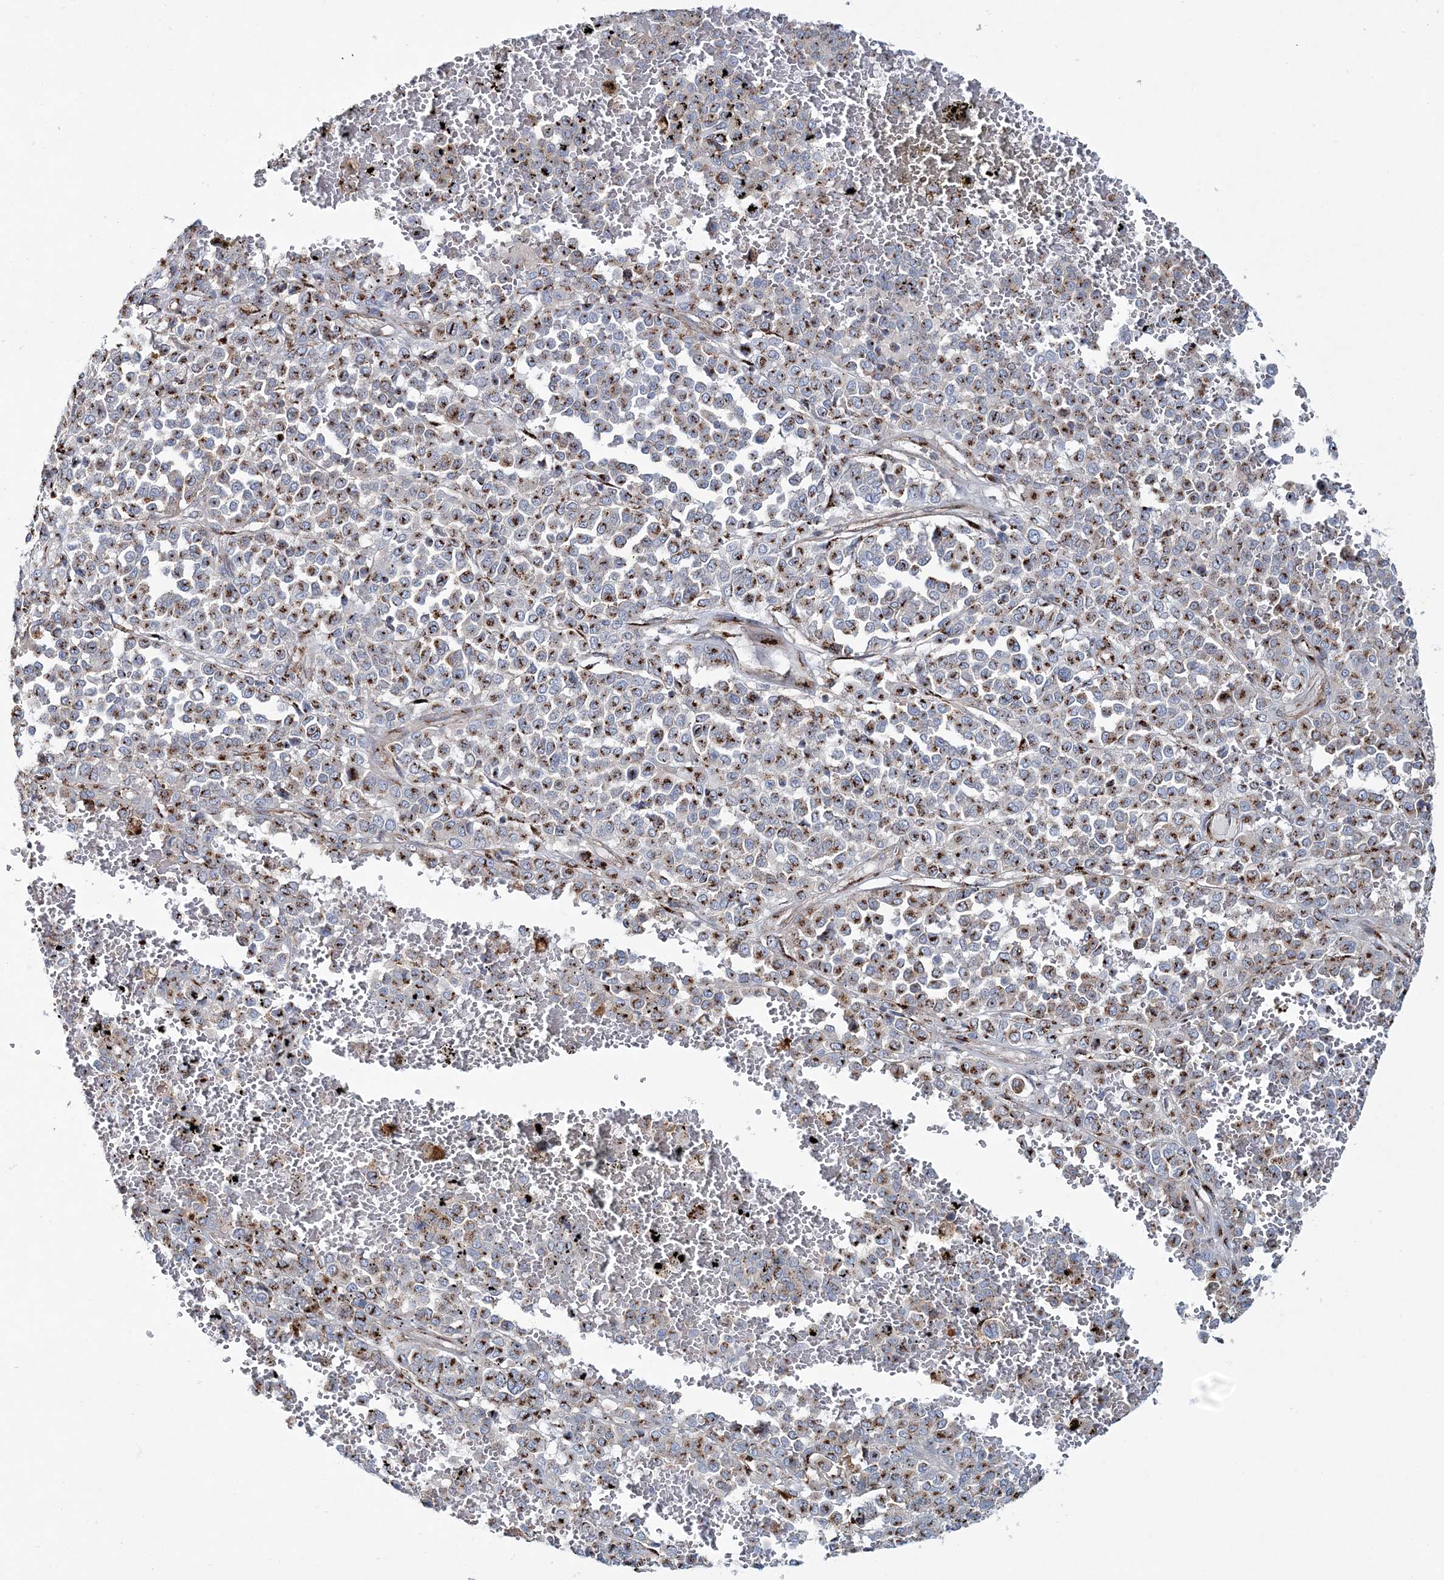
{"staining": {"intensity": "moderate", "quantity": ">75%", "location": "cytoplasmic/membranous"}, "tissue": "melanoma", "cell_type": "Tumor cells", "image_type": "cancer", "snomed": [{"axis": "morphology", "description": "Malignant melanoma, Metastatic site"}, {"axis": "topography", "description": "Pancreas"}], "caption": "IHC (DAB) staining of melanoma demonstrates moderate cytoplasmic/membranous protein positivity in about >75% of tumor cells. (Stains: DAB (3,3'-diaminobenzidine) in brown, nuclei in blue, Microscopy: brightfield microscopy at high magnification).", "gene": "MAN1A2", "patient": {"sex": "female", "age": 30}}